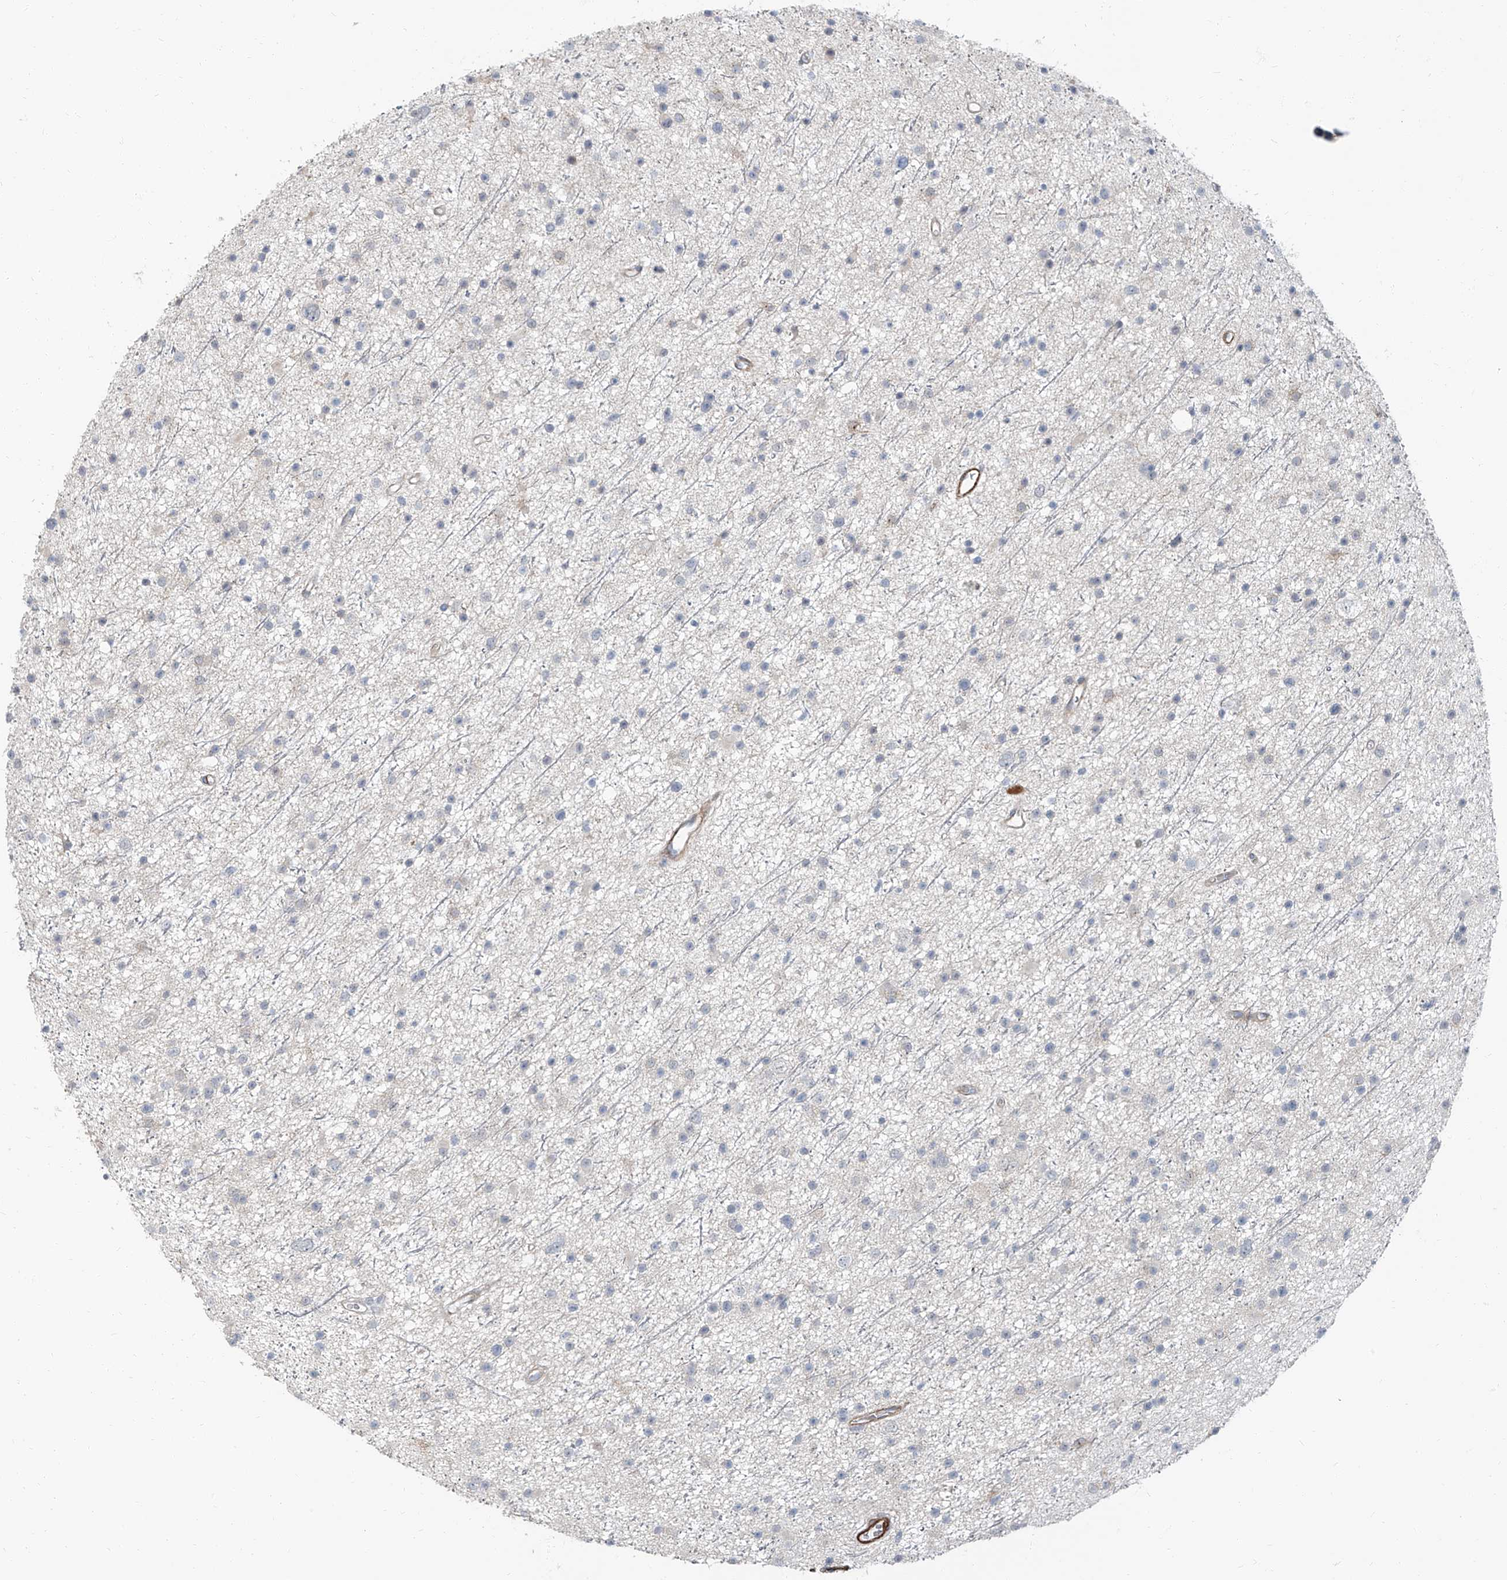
{"staining": {"intensity": "negative", "quantity": "none", "location": "none"}, "tissue": "glioma", "cell_type": "Tumor cells", "image_type": "cancer", "snomed": [{"axis": "morphology", "description": "Glioma, malignant, Low grade"}, {"axis": "topography", "description": "Cerebral cortex"}], "caption": "IHC image of neoplastic tissue: human glioma stained with DAB displays no significant protein staining in tumor cells.", "gene": "TXLNB", "patient": {"sex": "female", "age": 39}}